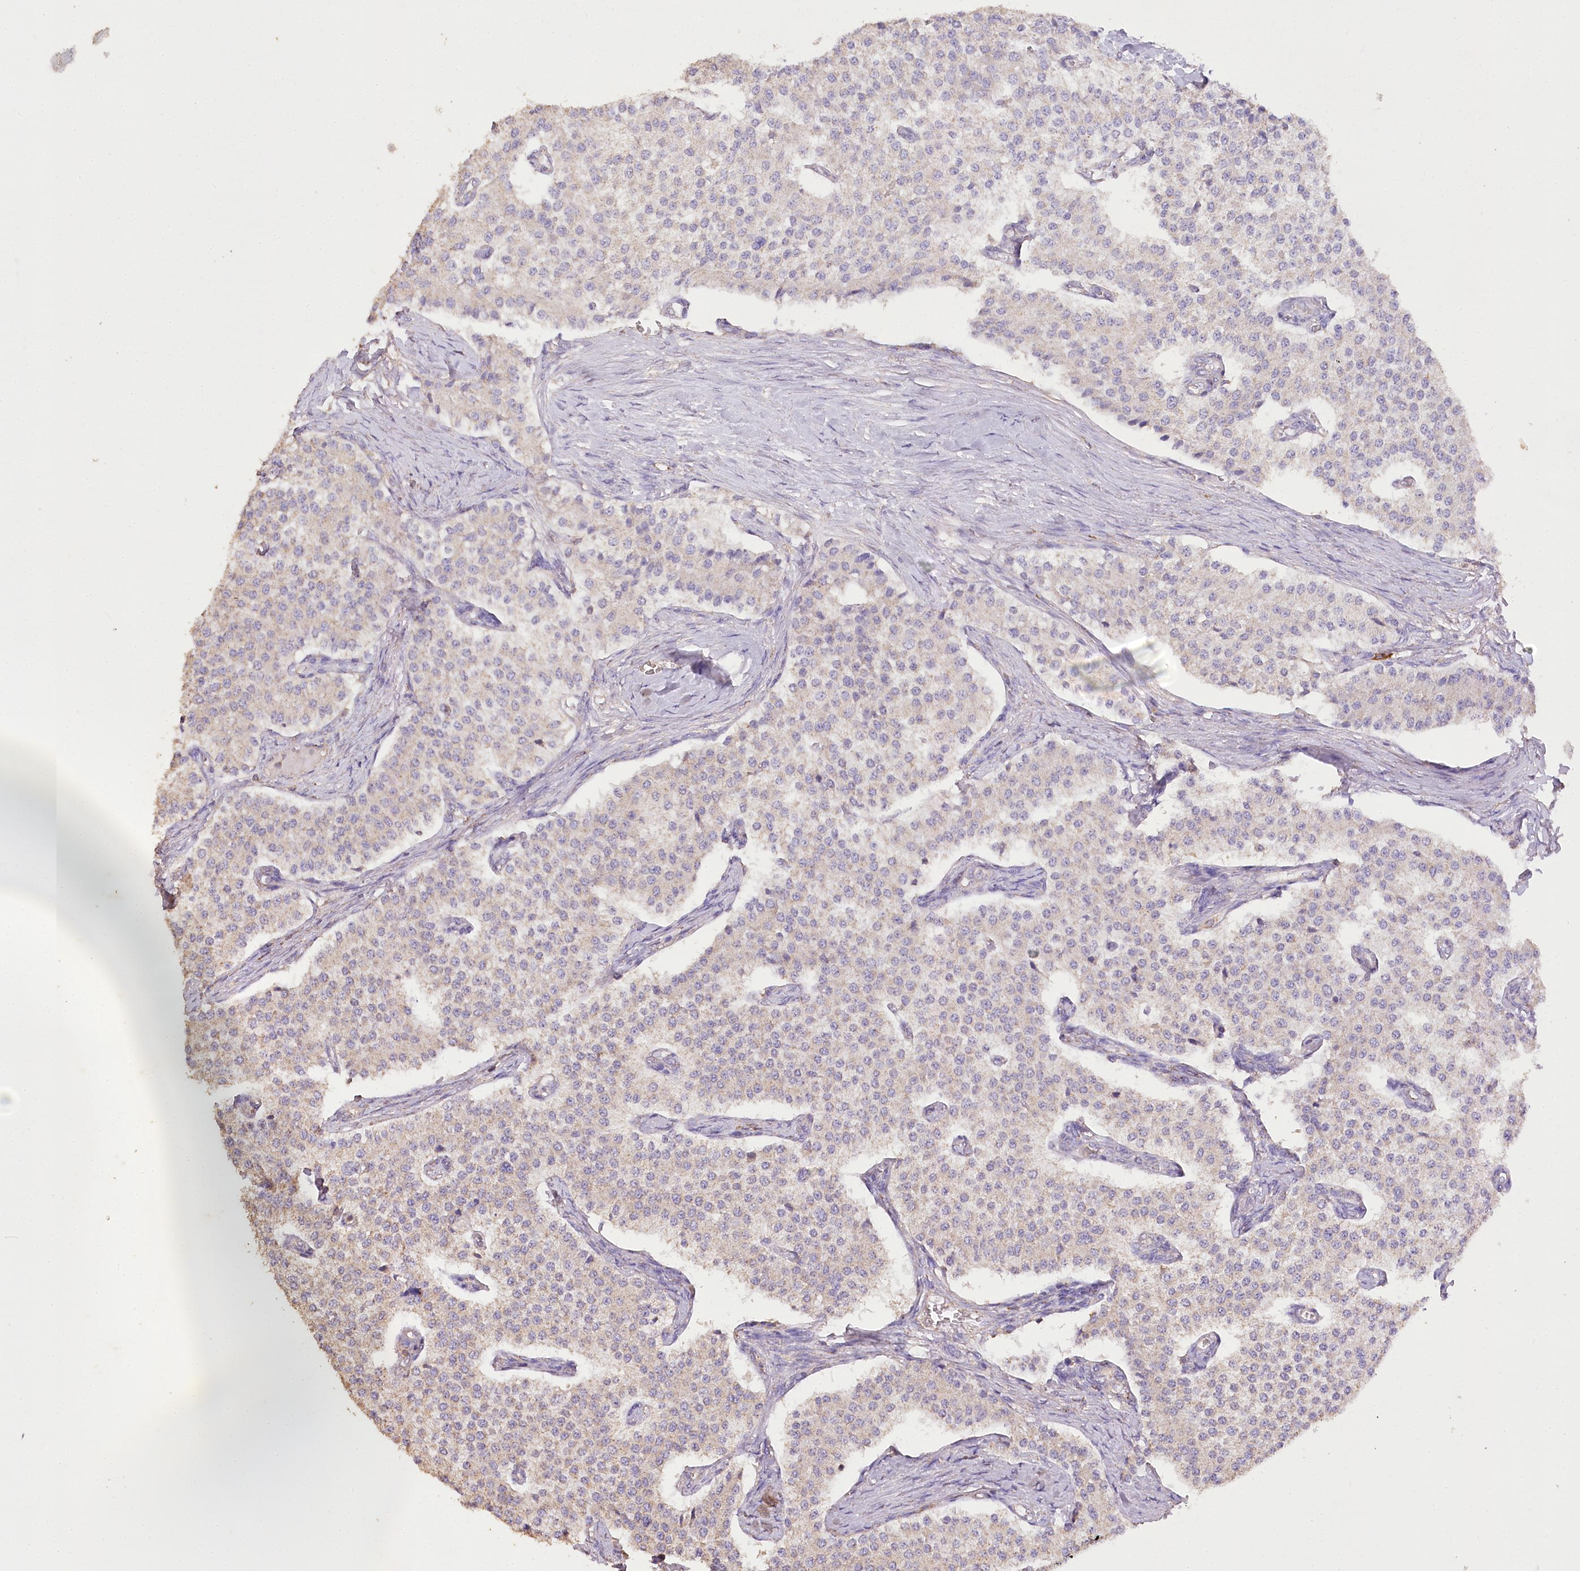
{"staining": {"intensity": "negative", "quantity": "none", "location": "none"}, "tissue": "carcinoid", "cell_type": "Tumor cells", "image_type": "cancer", "snomed": [{"axis": "morphology", "description": "Carcinoid, malignant, NOS"}, {"axis": "topography", "description": "Colon"}], "caption": "A histopathology image of malignant carcinoid stained for a protein displays no brown staining in tumor cells.", "gene": "IREB2", "patient": {"sex": "female", "age": 52}}